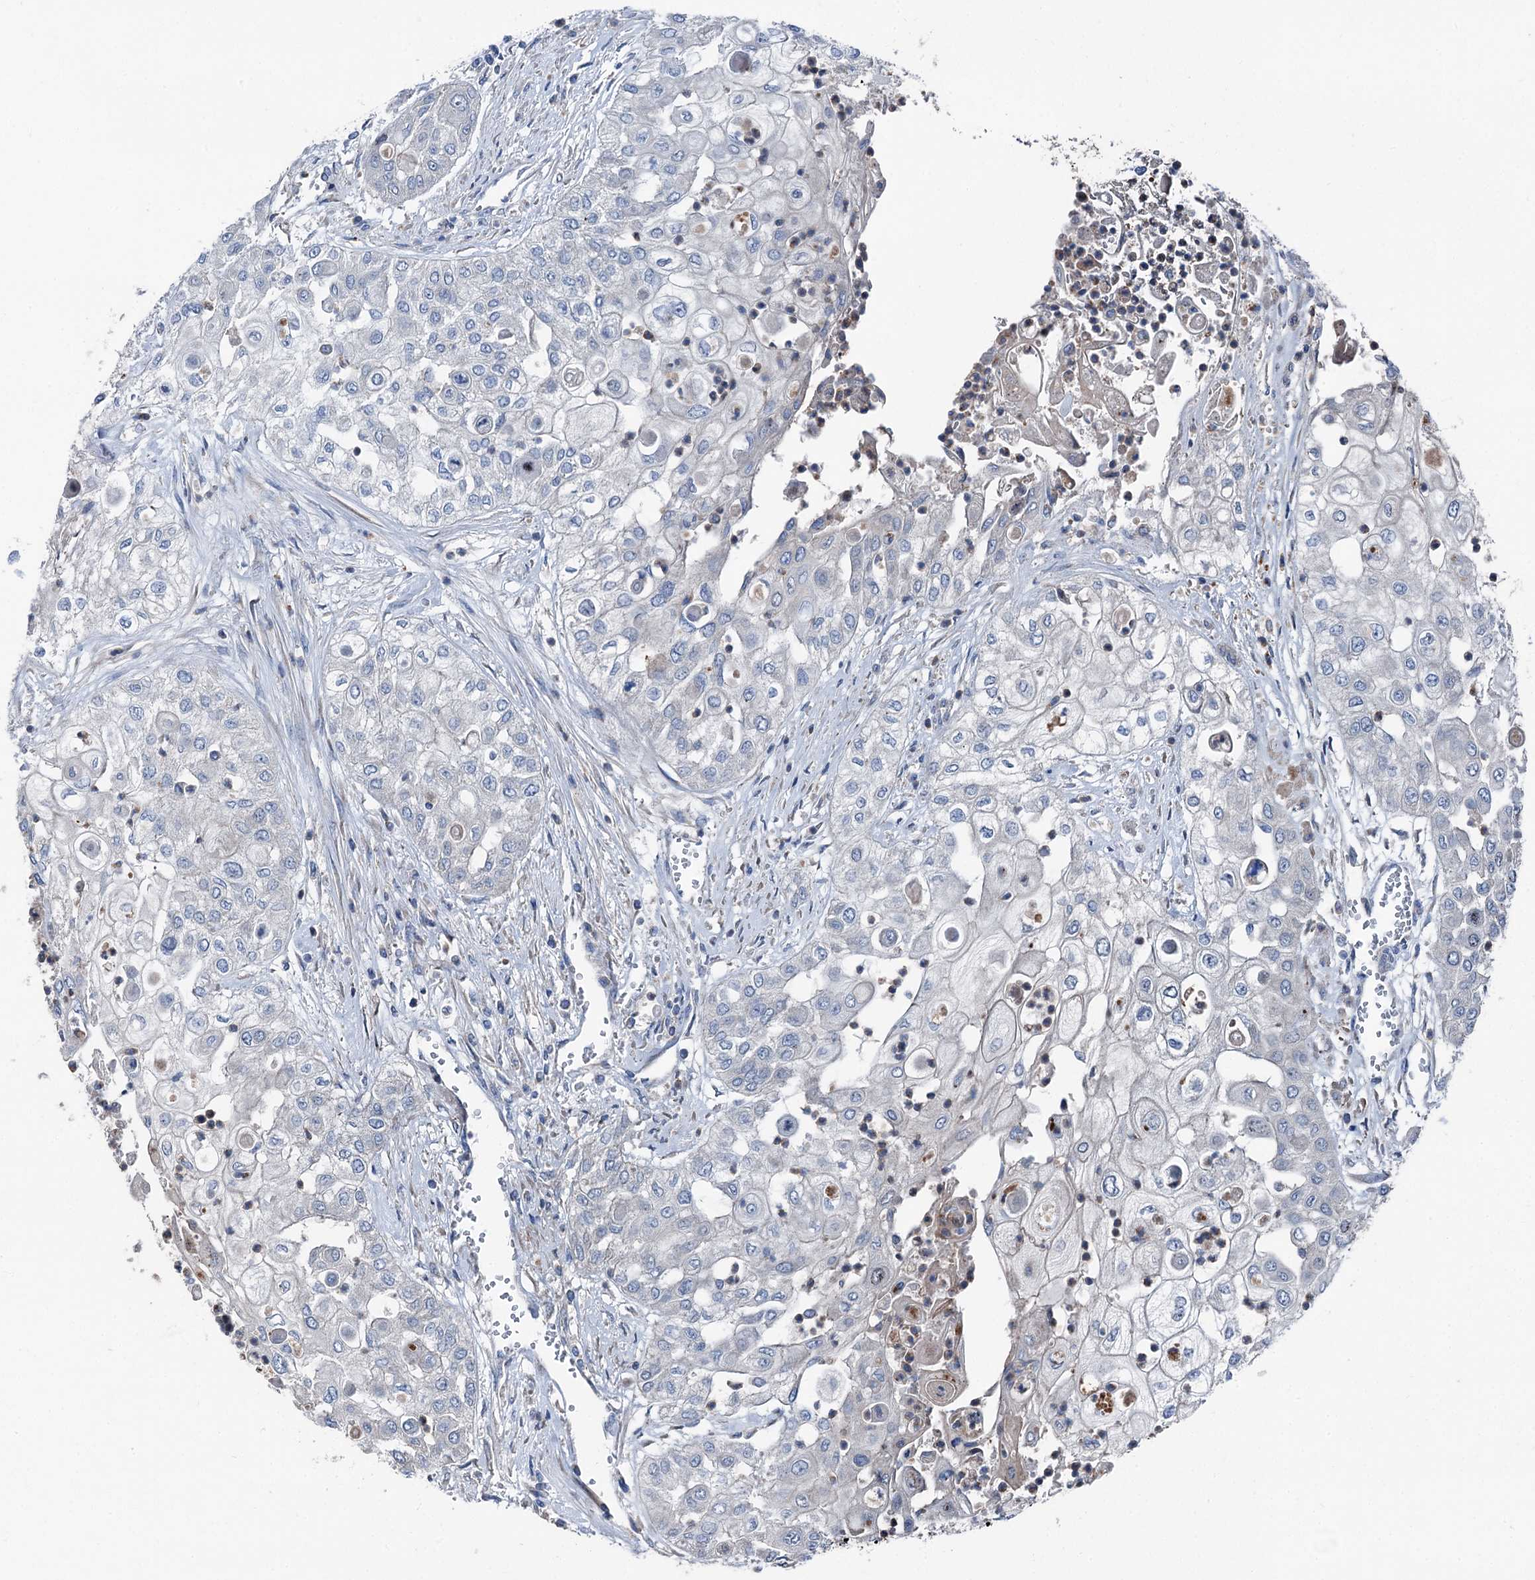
{"staining": {"intensity": "negative", "quantity": "none", "location": "none"}, "tissue": "urothelial cancer", "cell_type": "Tumor cells", "image_type": "cancer", "snomed": [{"axis": "morphology", "description": "Urothelial carcinoma, High grade"}, {"axis": "topography", "description": "Urinary bladder"}], "caption": "Tumor cells are negative for protein expression in human high-grade urothelial carcinoma.", "gene": "RUFY1", "patient": {"sex": "female", "age": 79}}